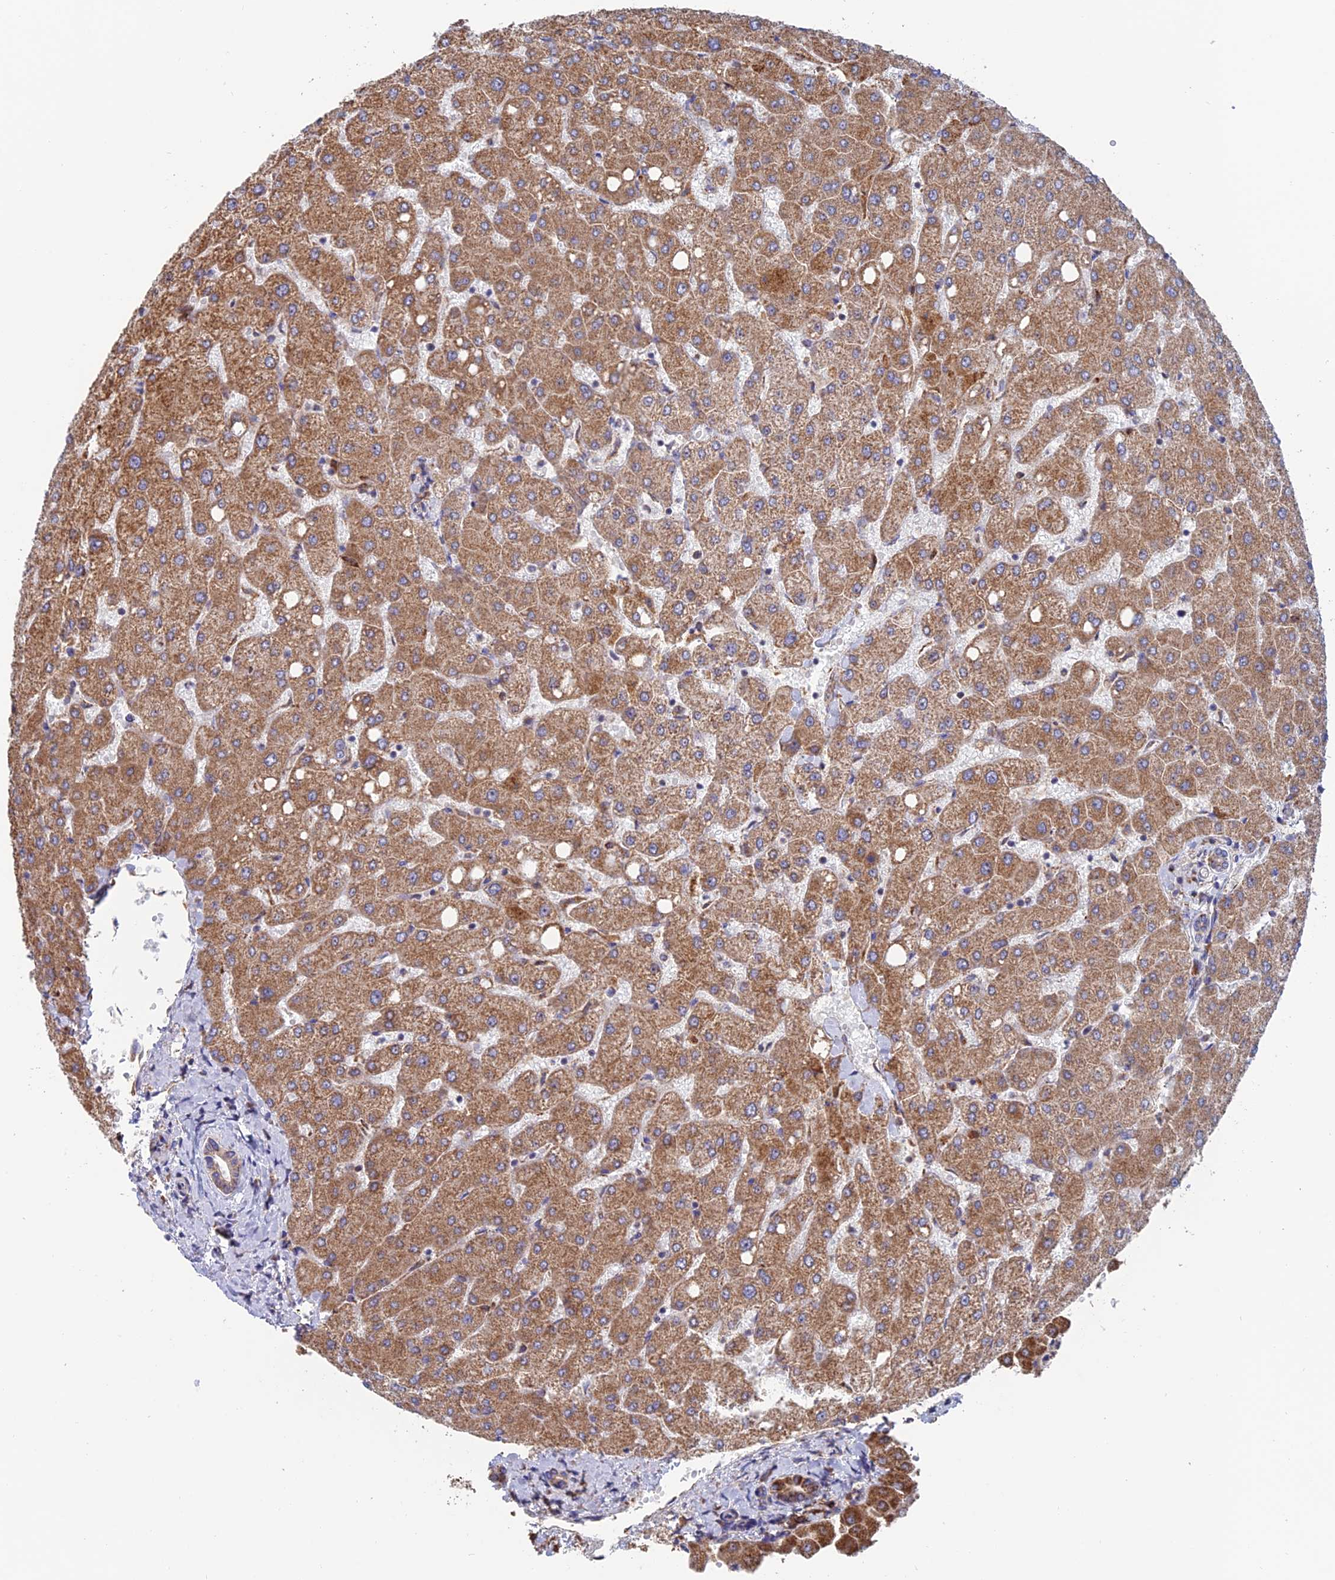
{"staining": {"intensity": "weak", "quantity": "25%-75%", "location": "cytoplasmic/membranous"}, "tissue": "liver", "cell_type": "Cholangiocytes", "image_type": "normal", "snomed": [{"axis": "morphology", "description": "Normal tissue, NOS"}, {"axis": "topography", "description": "Liver"}], "caption": "Immunohistochemical staining of benign human liver demonstrates low levels of weak cytoplasmic/membranous staining in about 25%-75% of cholangiocytes. (DAB IHC, brown staining for protein, blue staining for nuclei).", "gene": "DTYMK", "patient": {"sex": "female", "age": 54}}